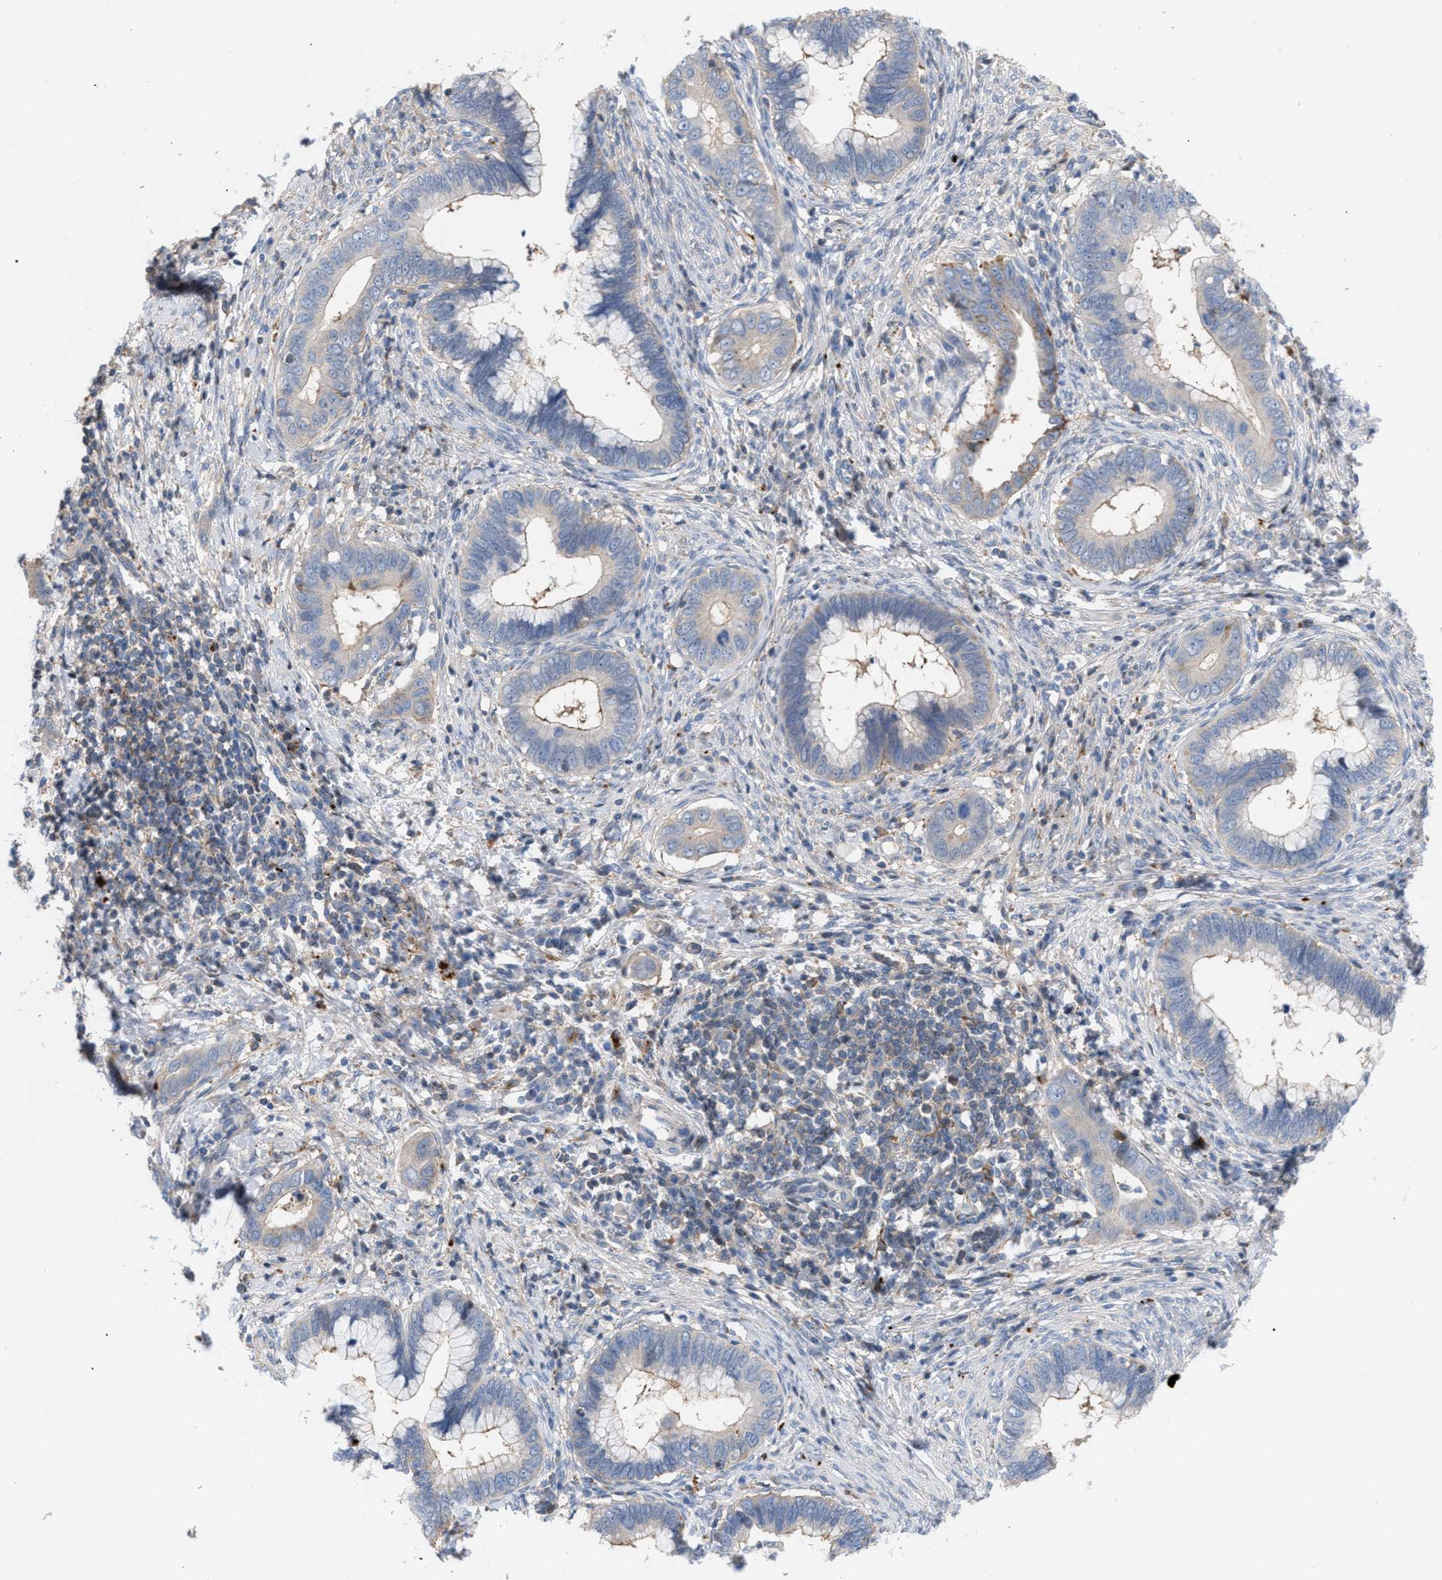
{"staining": {"intensity": "weak", "quantity": "<25%", "location": "cytoplasmic/membranous"}, "tissue": "cervical cancer", "cell_type": "Tumor cells", "image_type": "cancer", "snomed": [{"axis": "morphology", "description": "Adenocarcinoma, NOS"}, {"axis": "topography", "description": "Cervix"}], "caption": "High power microscopy photomicrograph of an immunohistochemistry image of cervical adenocarcinoma, revealing no significant expression in tumor cells. (Brightfield microscopy of DAB IHC at high magnification).", "gene": "MBTD1", "patient": {"sex": "female", "age": 44}}